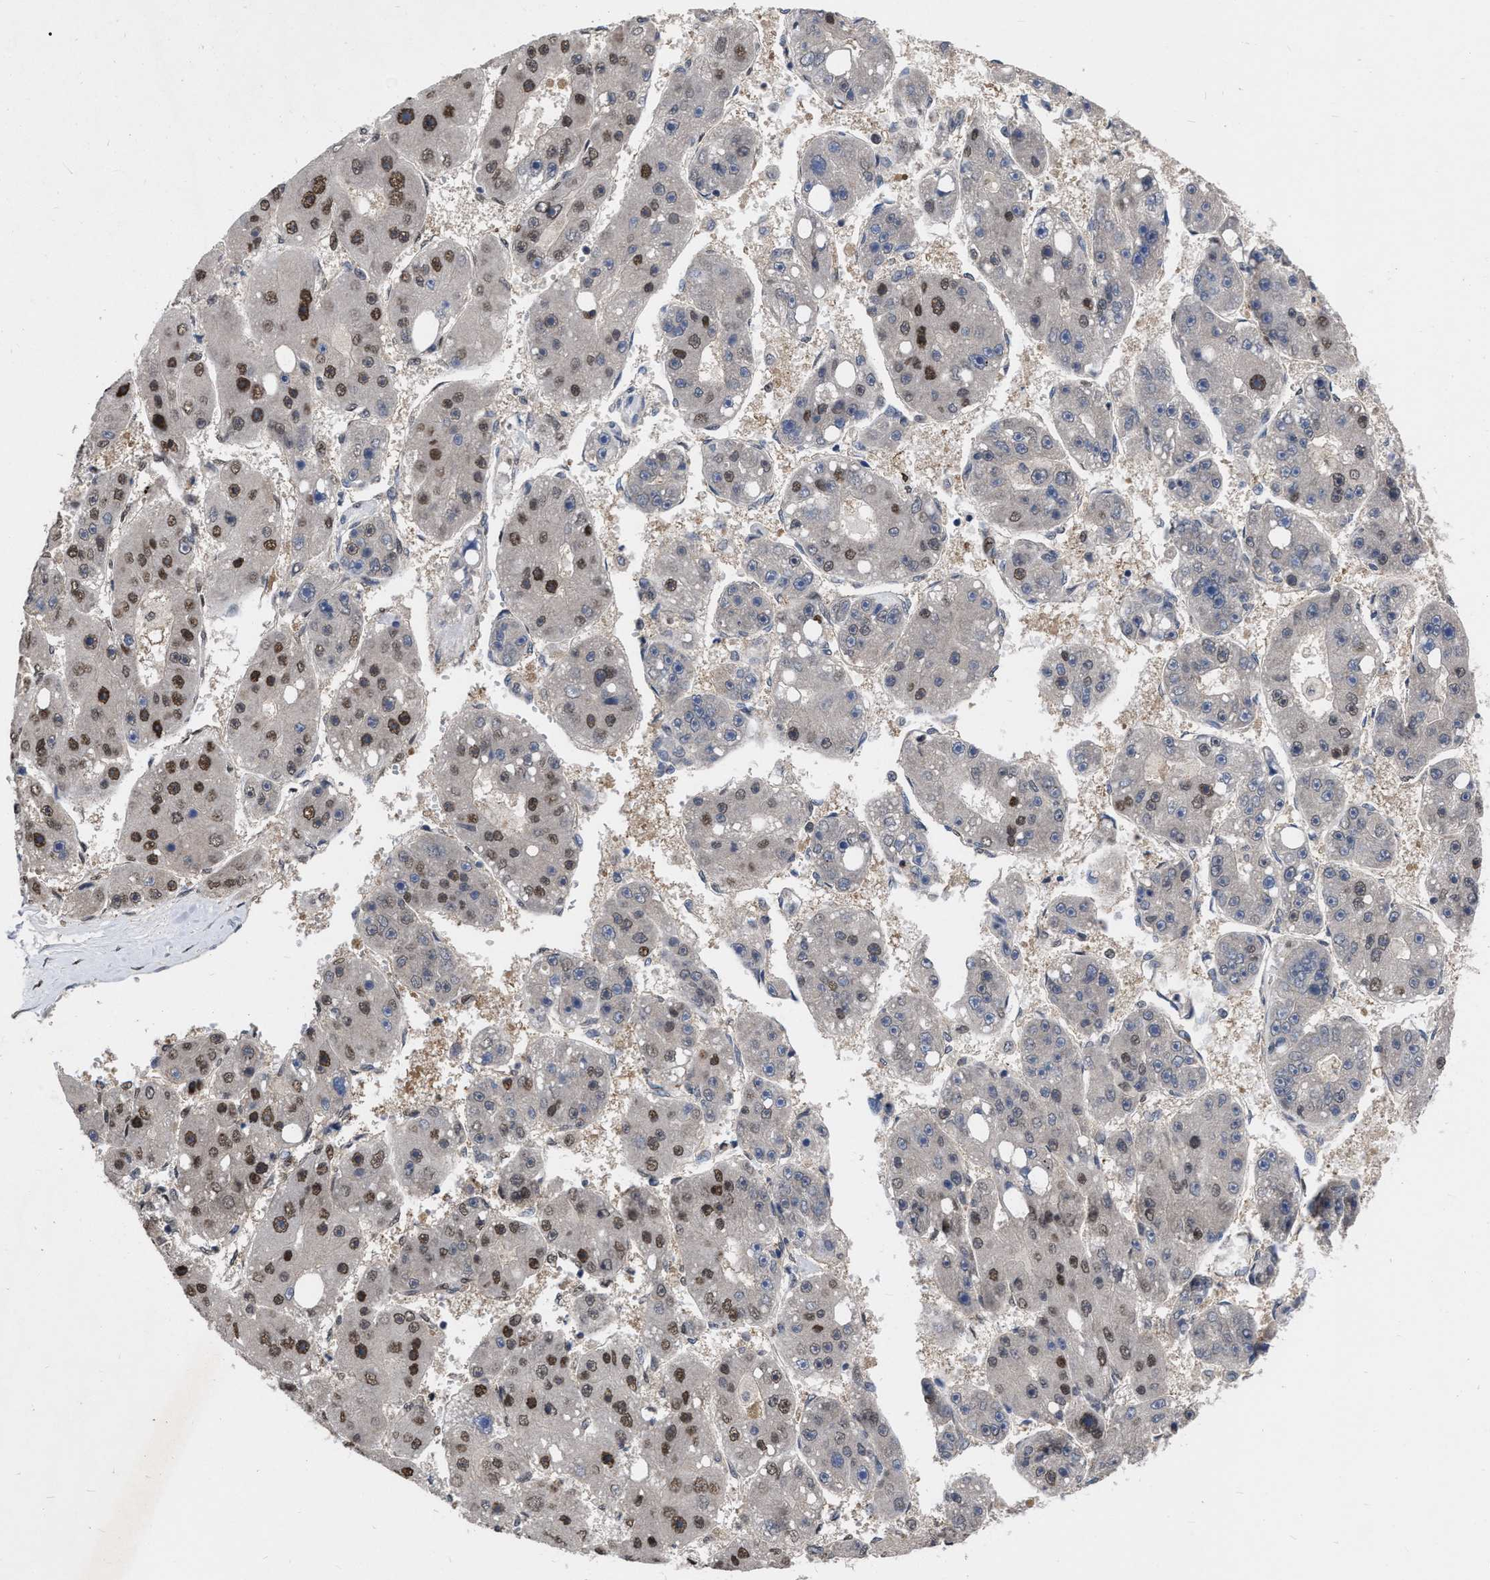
{"staining": {"intensity": "strong", "quantity": "25%-75%", "location": "nuclear"}, "tissue": "liver cancer", "cell_type": "Tumor cells", "image_type": "cancer", "snomed": [{"axis": "morphology", "description": "Carcinoma, Hepatocellular, NOS"}, {"axis": "topography", "description": "Liver"}], "caption": "Immunohistochemistry of human liver hepatocellular carcinoma reveals high levels of strong nuclear positivity in about 25%-75% of tumor cells. The staining is performed using DAB (3,3'-diaminobenzidine) brown chromogen to label protein expression. The nuclei are counter-stained blue using hematoxylin.", "gene": "MDM4", "patient": {"sex": "female", "age": 61}}